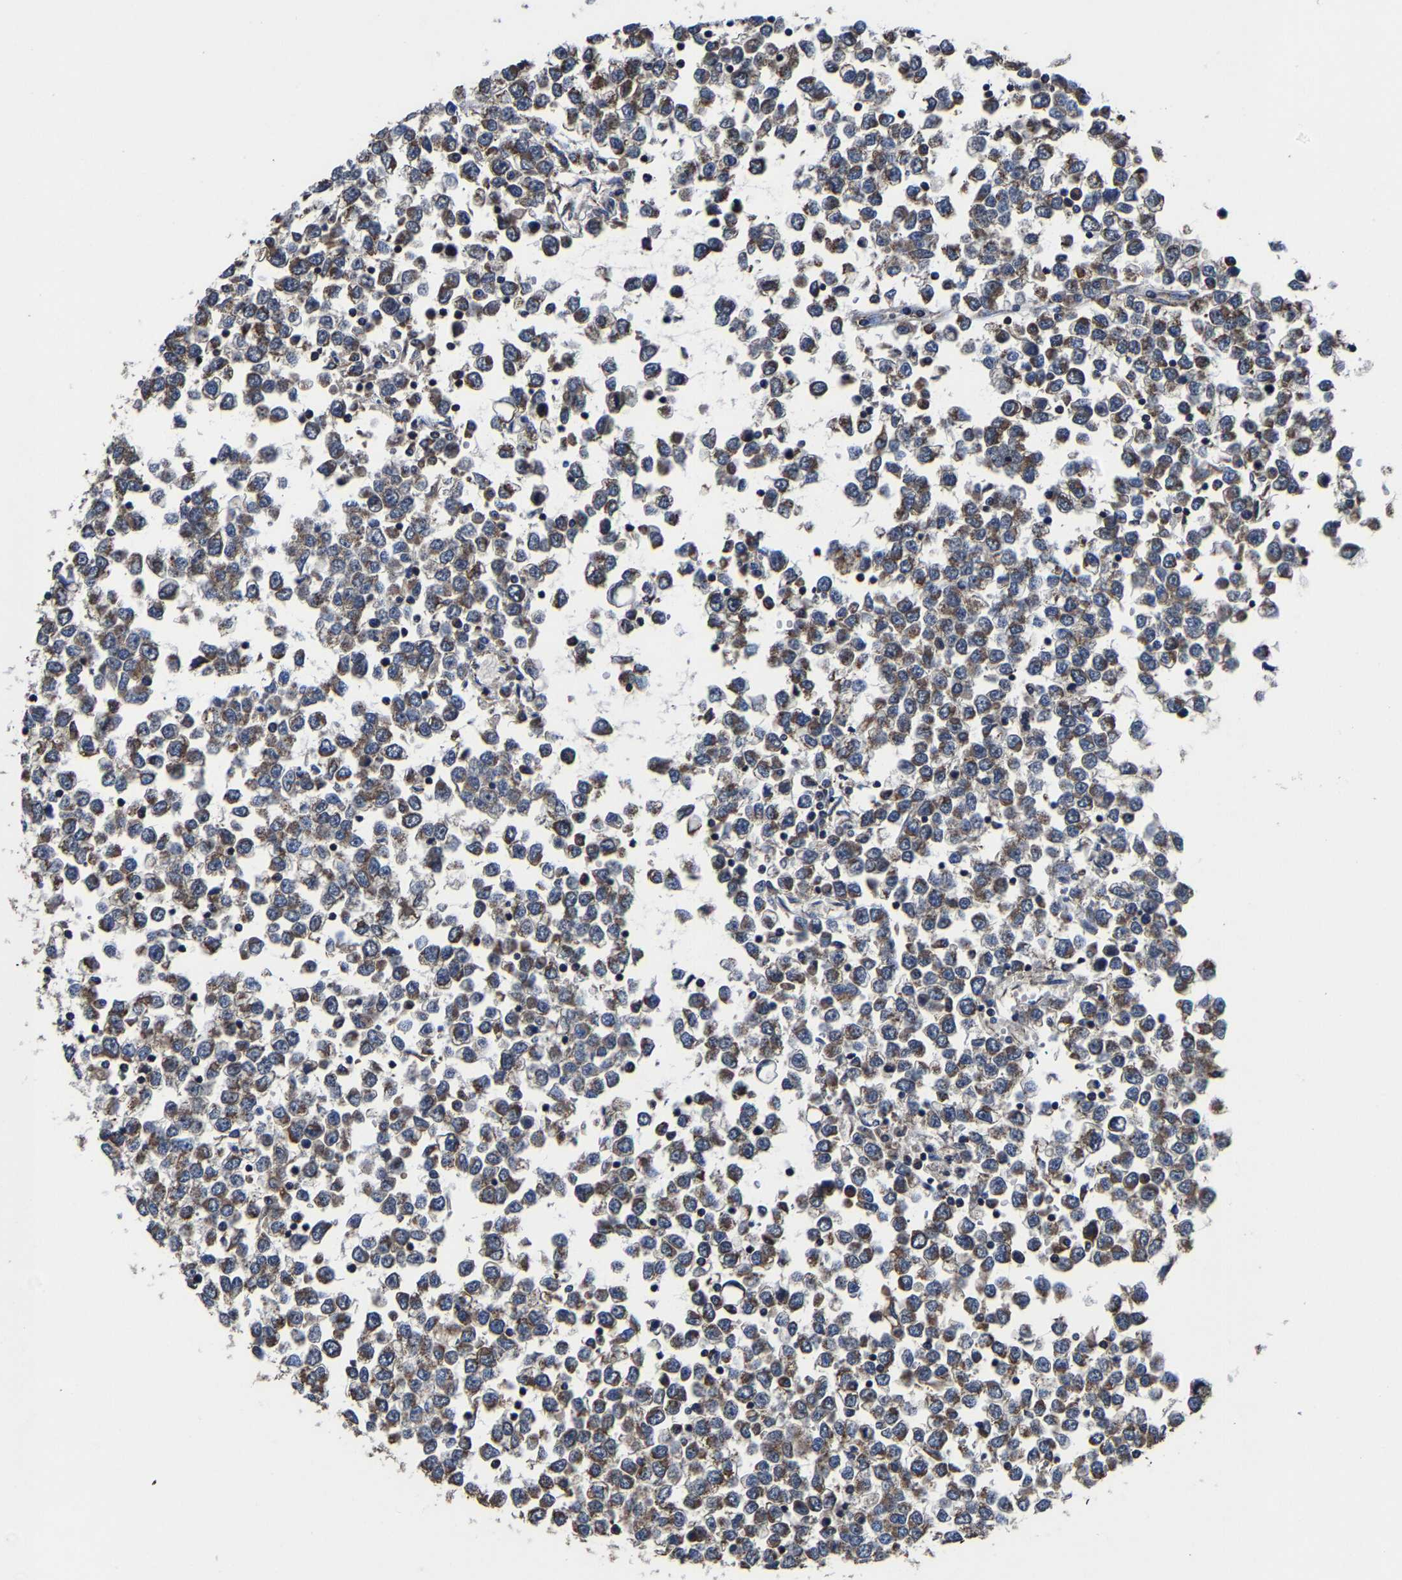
{"staining": {"intensity": "moderate", "quantity": ">75%", "location": "cytoplasmic/membranous"}, "tissue": "testis cancer", "cell_type": "Tumor cells", "image_type": "cancer", "snomed": [{"axis": "morphology", "description": "Seminoma, NOS"}, {"axis": "topography", "description": "Testis"}], "caption": "Immunohistochemical staining of seminoma (testis) displays medium levels of moderate cytoplasmic/membranous expression in about >75% of tumor cells.", "gene": "ZCCHC7", "patient": {"sex": "male", "age": 65}}